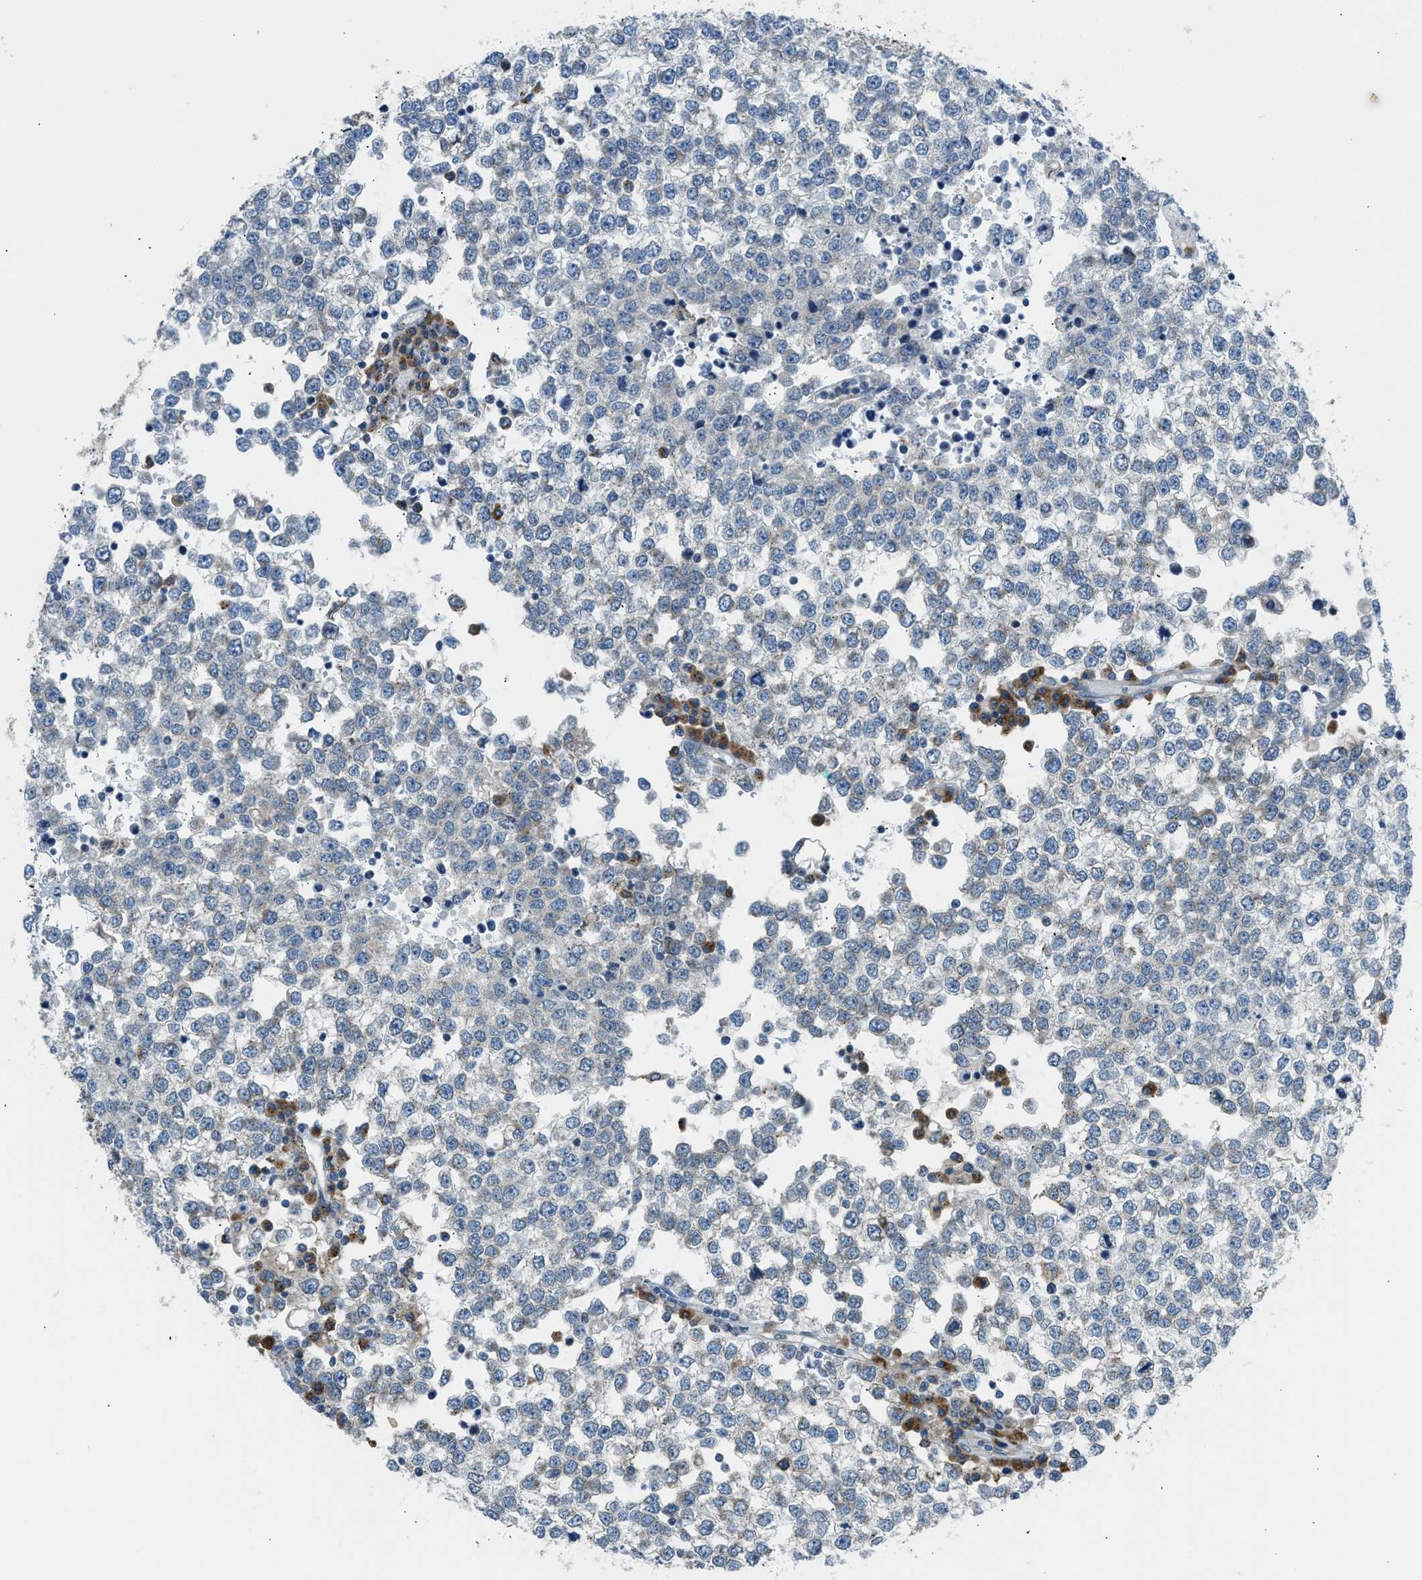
{"staining": {"intensity": "negative", "quantity": "none", "location": "none"}, "tissue": "testis cancer", "cell_type": "Tumor cells", "image_type": "cancer", "snomed": [{"axis": "morphology", "description": "Seminoma, NOS"}, {"axis": "topography", "description": "Testis"}], "caption": "Seminoma (testis) stained for a protein using IHC demonstrates no staining tumor cells.", "gene": "EDARADD", "patient": {"sex": "male", "age": 65}}